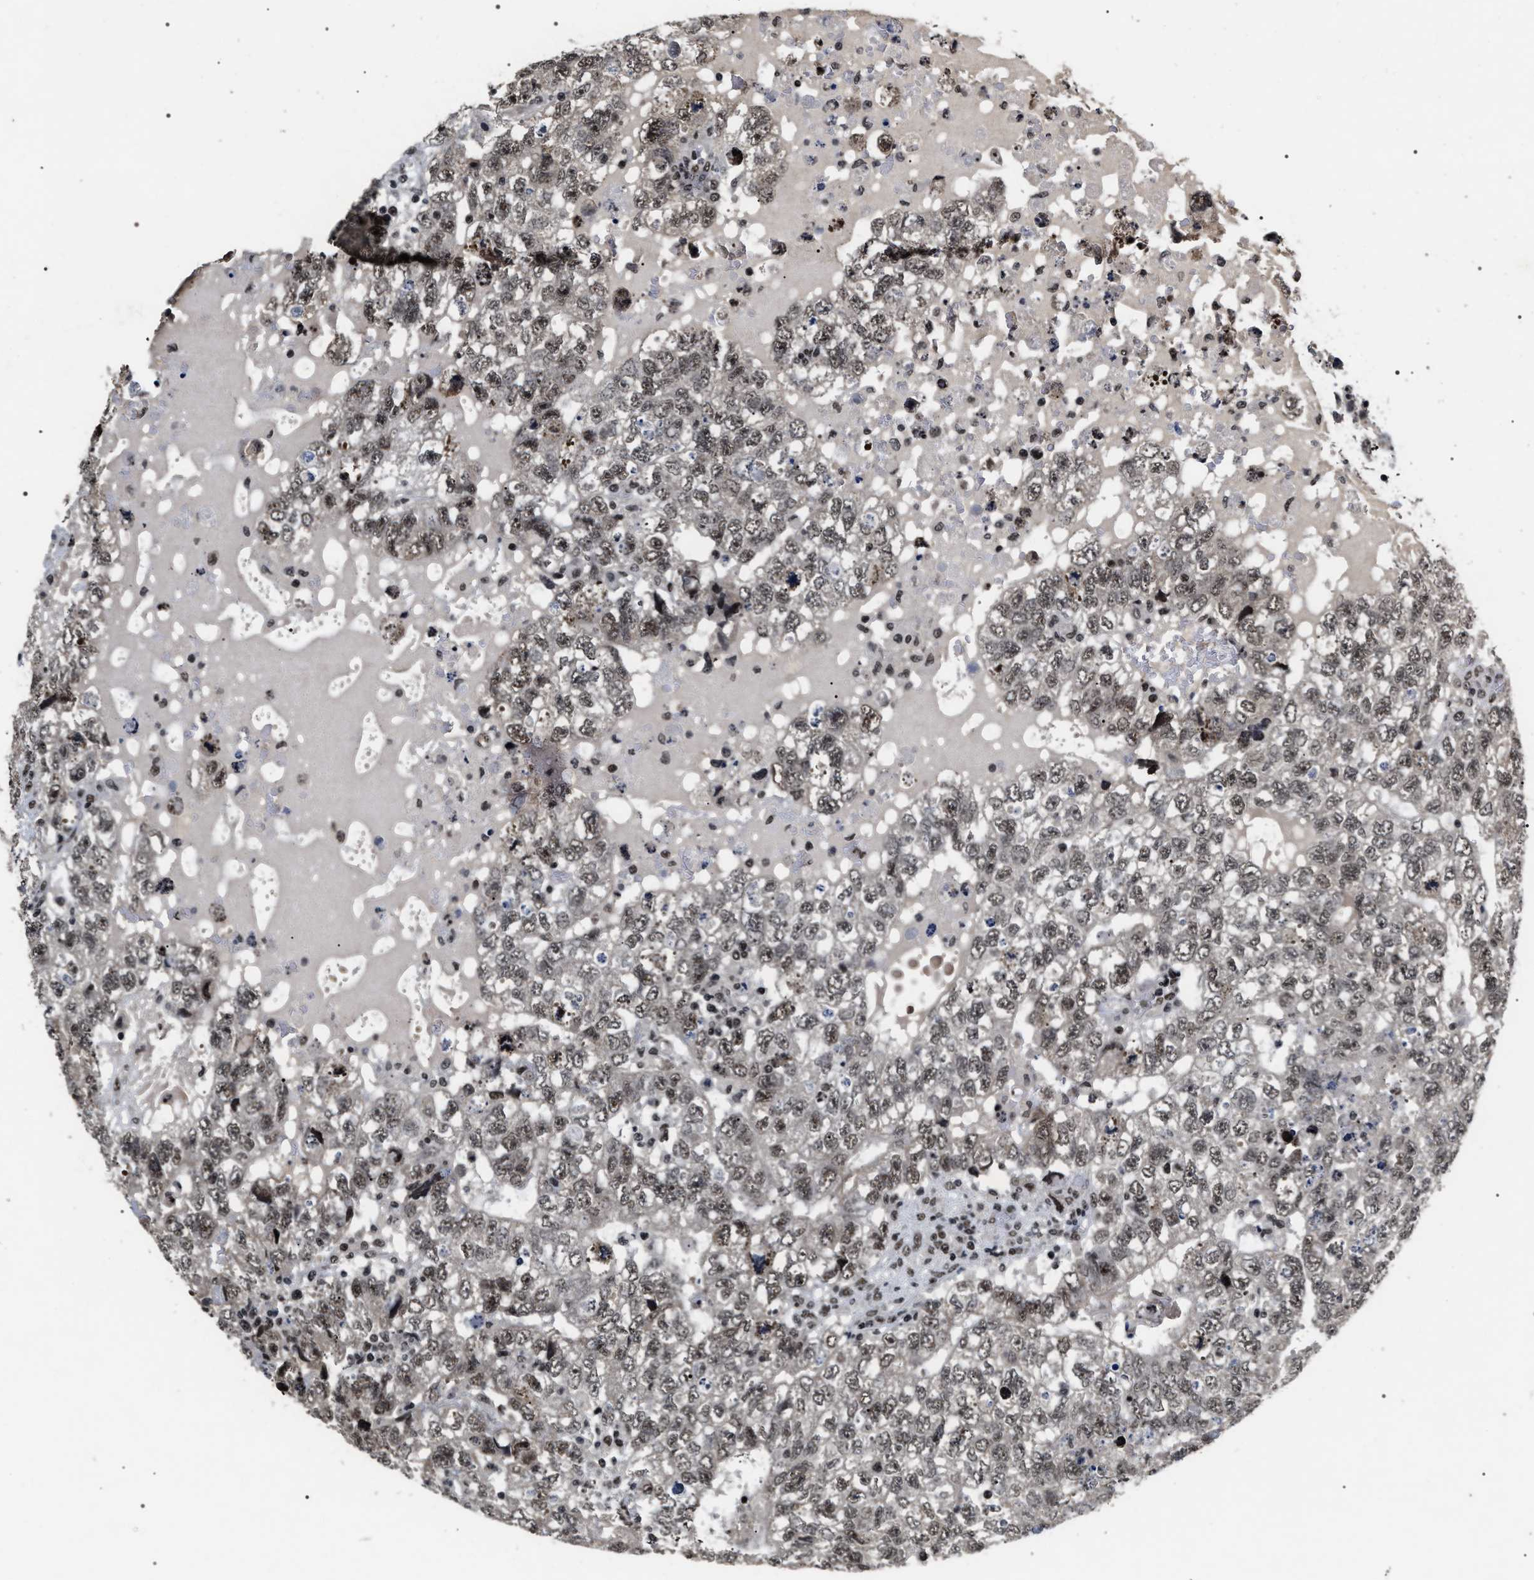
{"staining": {"intensity": "moderate", "quantity": ">75%", "location": "nuclear"}, "tissue": "testis cancer", "cell_type": "Tumor cells", "image_type": "cancer", "snomed": [{"axis": "morphology", "description": "Carcinoma, Embryonal, NOS"}, {"axis": "topography", "description": "Testis"}], "caption": "This image shows IHC staining of human testis embryonal carcinoma, with medium moderate nuclear positivity in approximately >75% of tumor cells.", "gene": "RRP1B", "patient": {"sex": "male", "age": 36}}